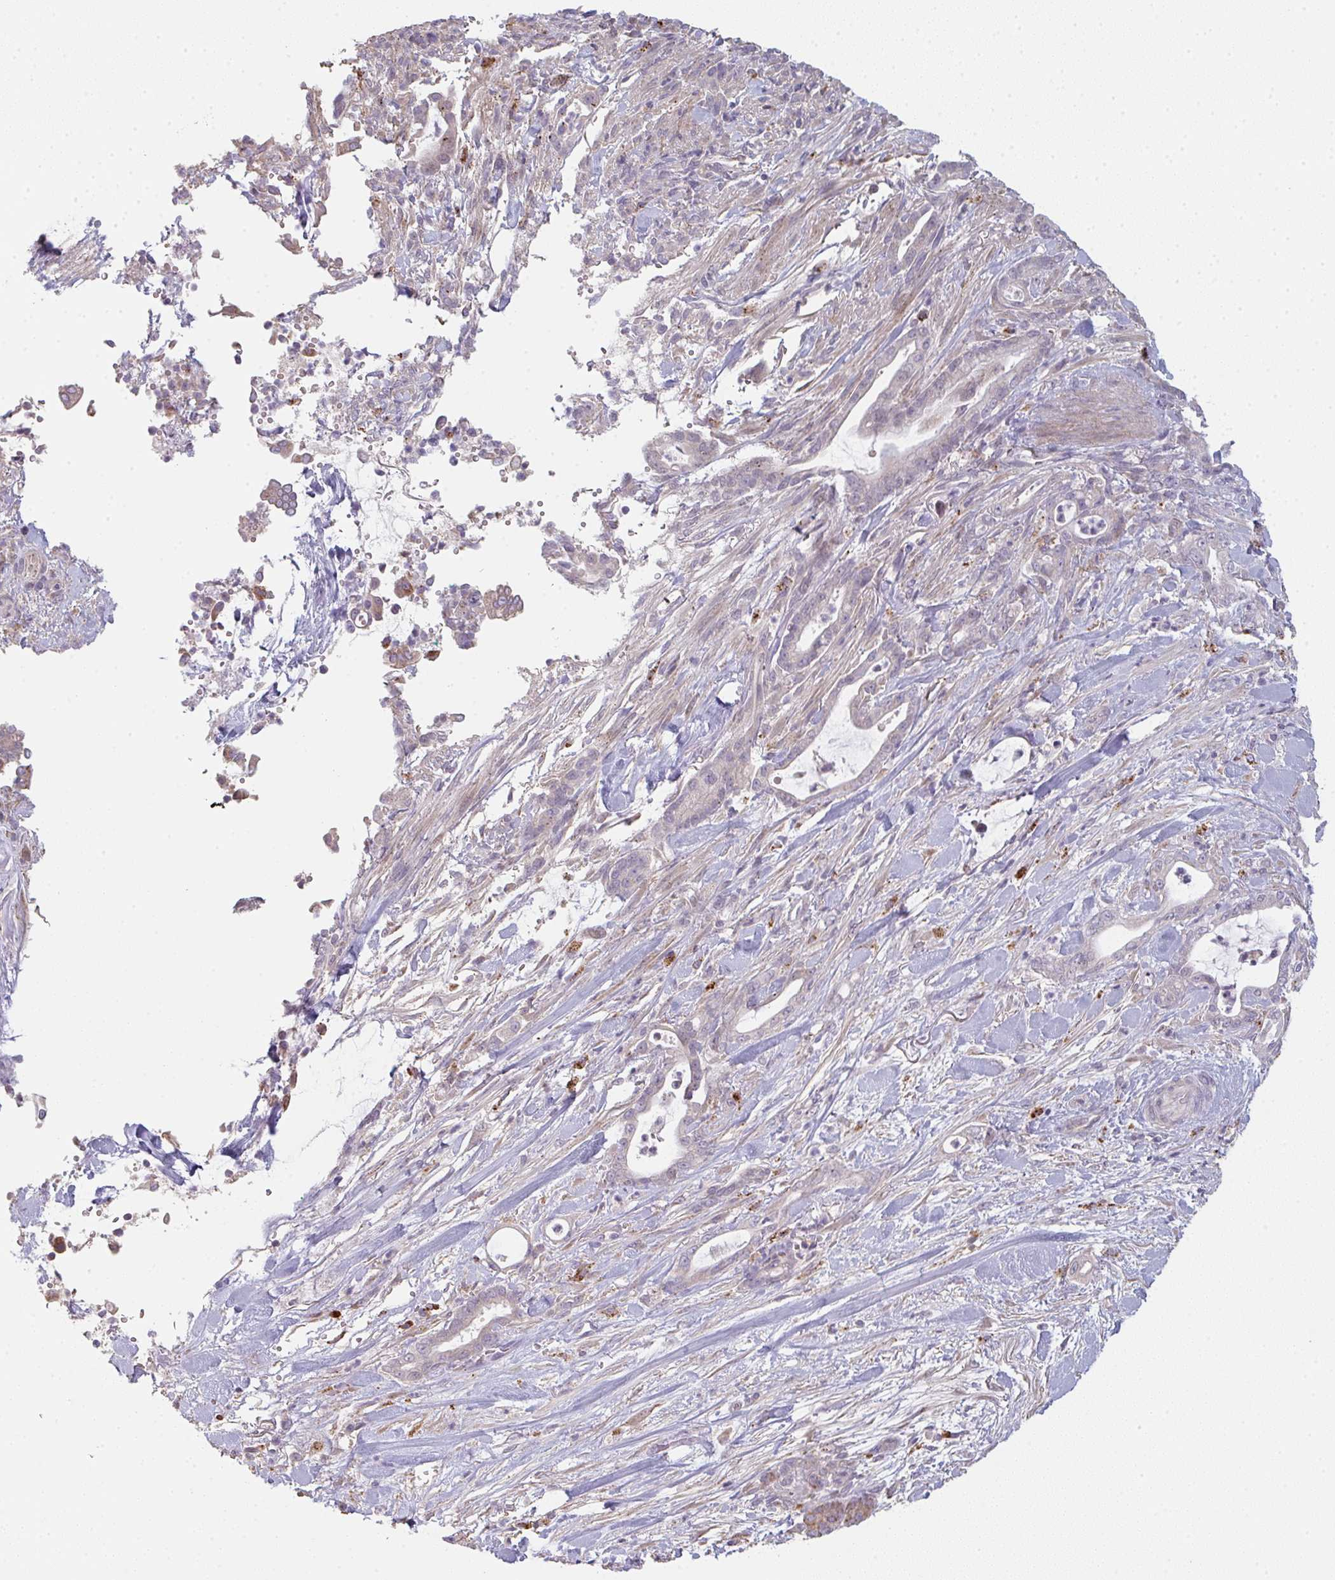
{"staining": {"intensity": "negative", "quantity": "none", "location": "none"}, "tissue": "pancreatic cancer", "cell_type": "Tumor cells", "image_type": "cancer", "snomed": [{"axis": "morphology", "description": "Normal tissue, NOS"}, {"axis": "morphology", "description": "Adenocarcinoma, NOS"}, {"axis": "topography", "description": "Pancreas"}], "caption": "This micrograph is of adenocarcinoma (pancreatic) stained with immunohistochemistry to label a protein in brown with the nuclei are counter-stained blue. There is no expression in tumor cells. Nuclei are stained in blue.", "gene": "TMEM237", "patient": {"sex": "female", "age": 55}}